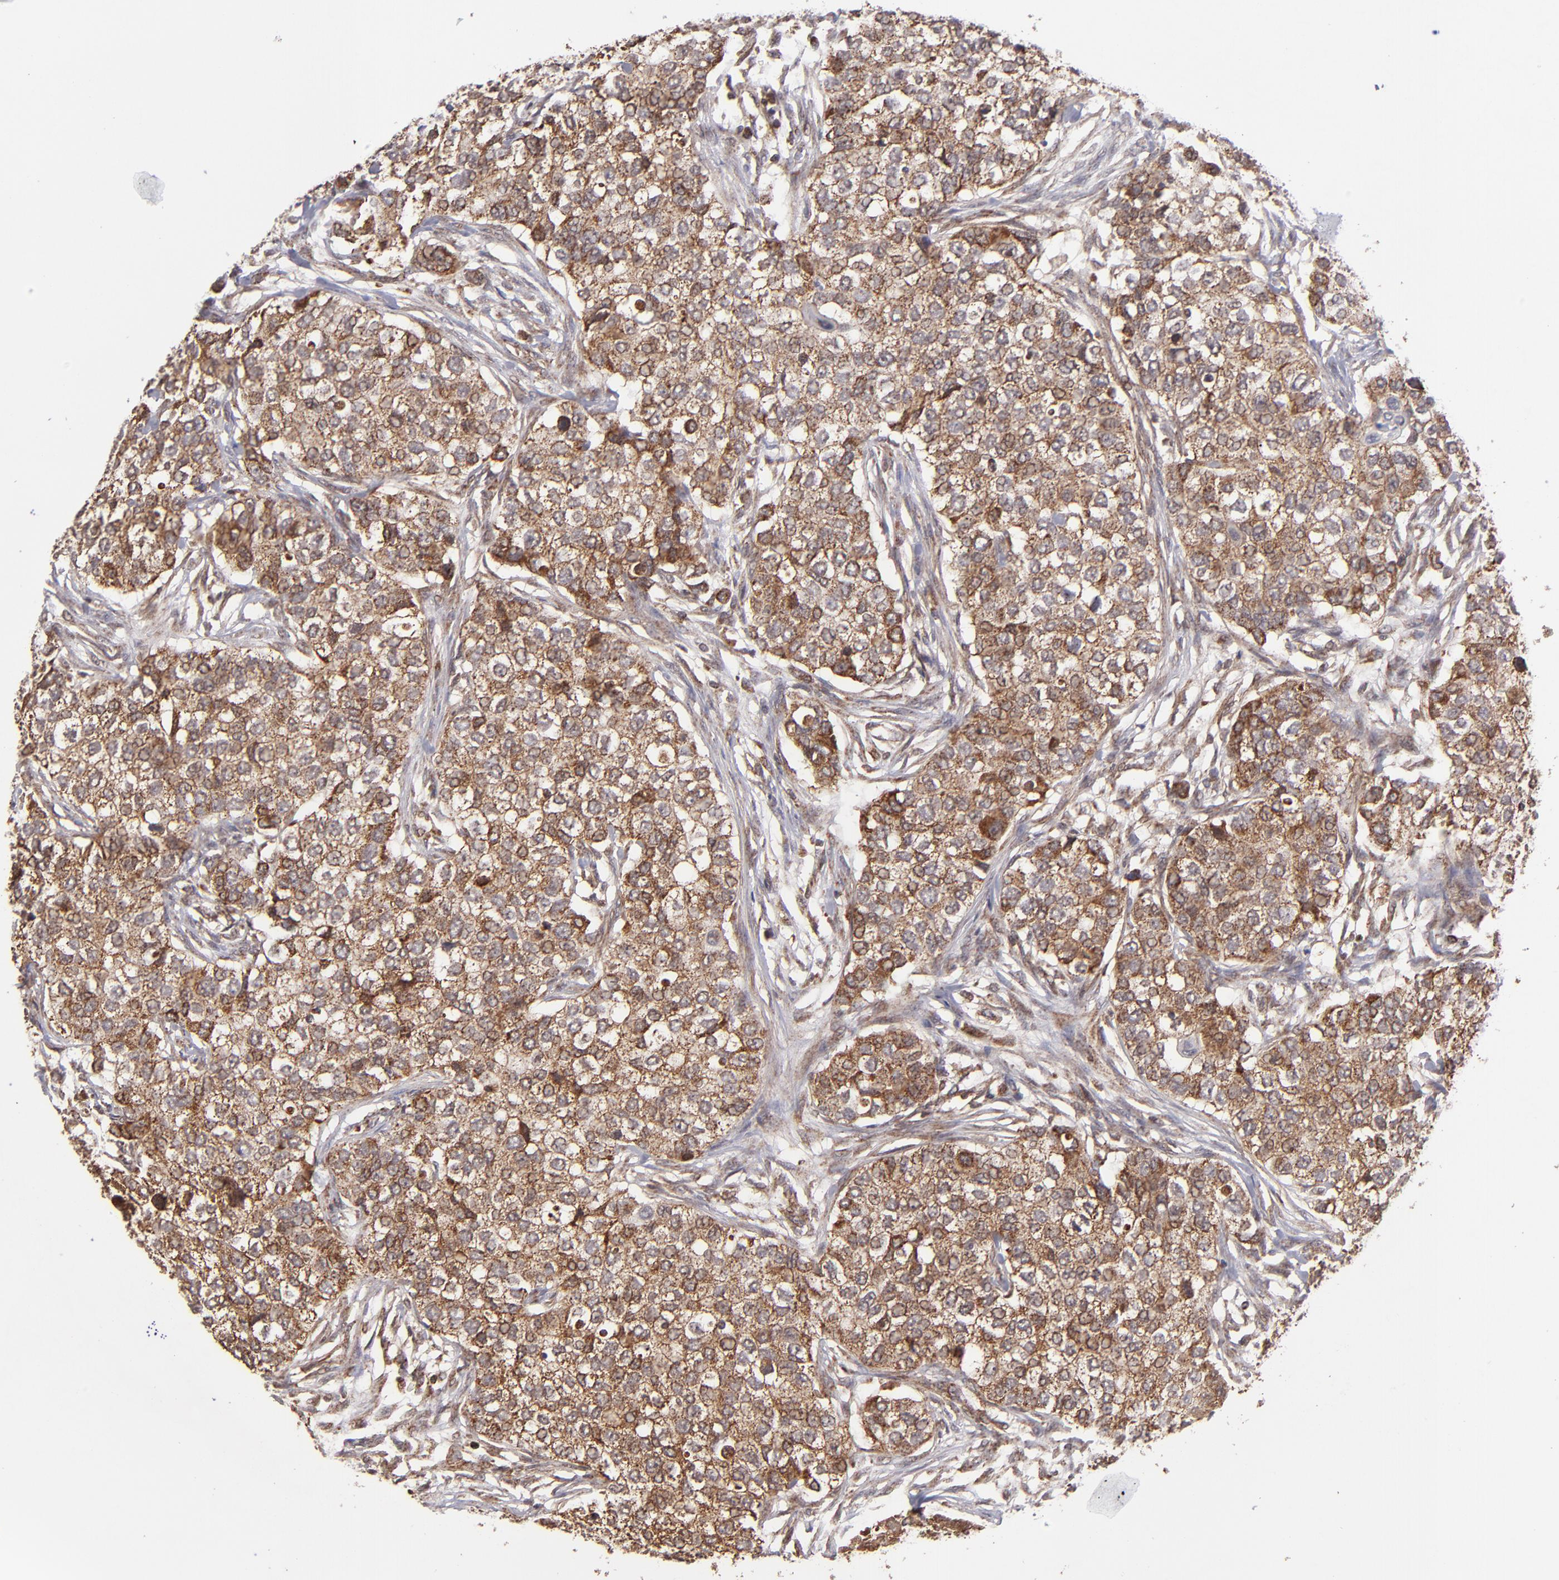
{"staining": {"intensity": "moderate", "quantity": ">75%", "location": "cytoplasmic/membranous"}, "tissue": "breast cancer", "cell_type": "Tumor cells", "image_type": "cancer", "snomed": [{"axis": "morphology", "description": "Normal tissue, NOS"}, {"axis": "morphology", "description": "Duct carcinoma"}, {"axis": "topography", "description": "Breast"}], "caption": "A brown stain labels moderate cytoplasmic/membranous staining of a protein in breast infiltrating ductal carcinoma tumor cells.", "gene": "SLC15A1", "patient": {"sex": "female", "age": 49}}